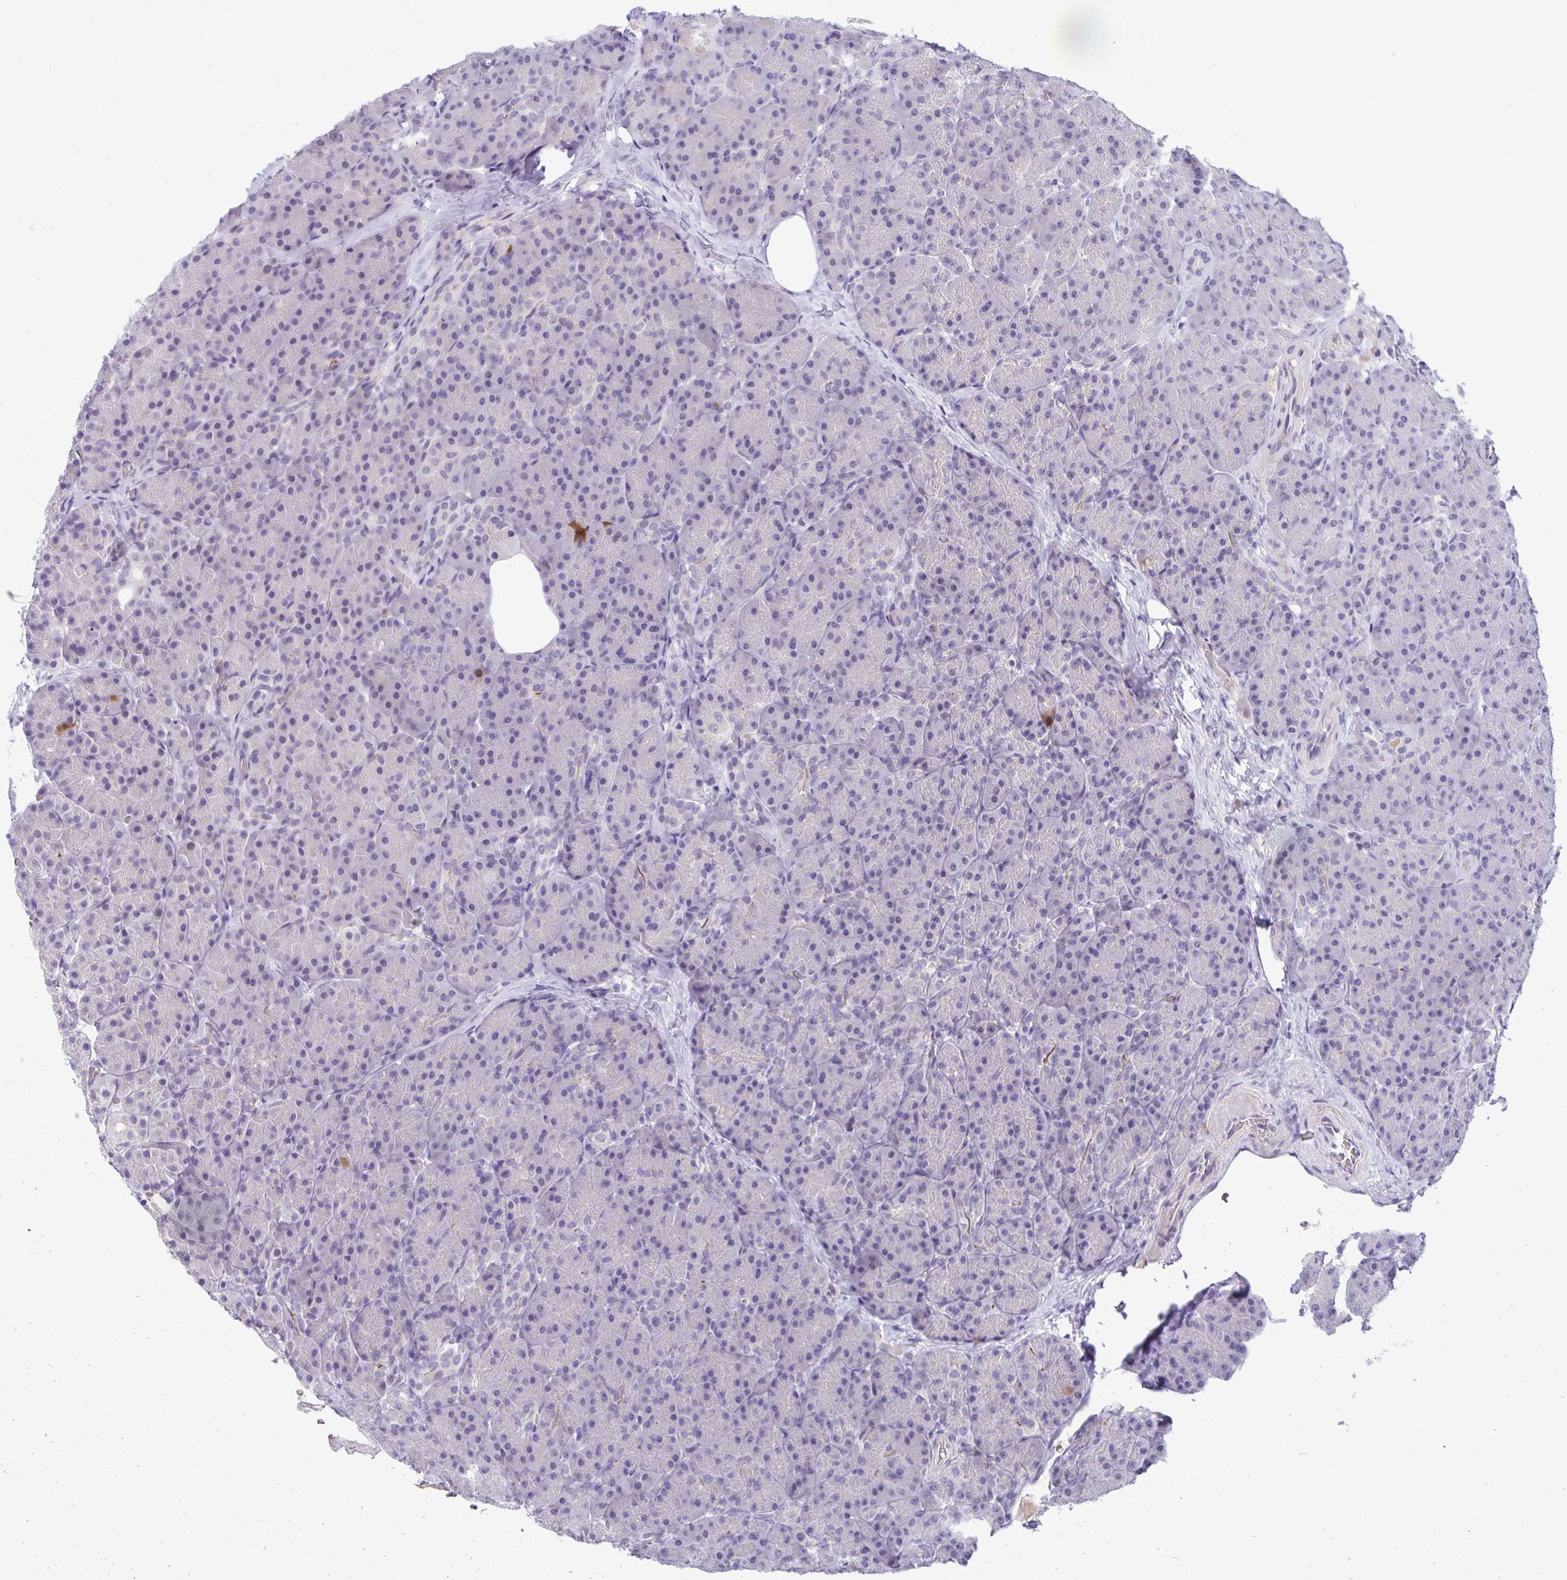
{"staining": {"intensity": "negative", "quantity": "none", "location": "none"}, "tissue": "pancreas", "cell_type": "Exocrine glandular cells", "image_type": "normal", "snomed": [{"axis": "morphology", "description": "Normal tissue, NOS"}, {"axis": "topography", "description": "Pancreas"}], "caption": "A high-resolution histopathology image shows immunohistochemistry staining of normal pancreas, which reveals no significant expression in exocrine glandular cells. (DAB (3,3'-diaminobenzidine) immunohistochemistry (IHC), high magnification).", "gene": "CDC20", "patient": {"sex": "male", "age": 57}}